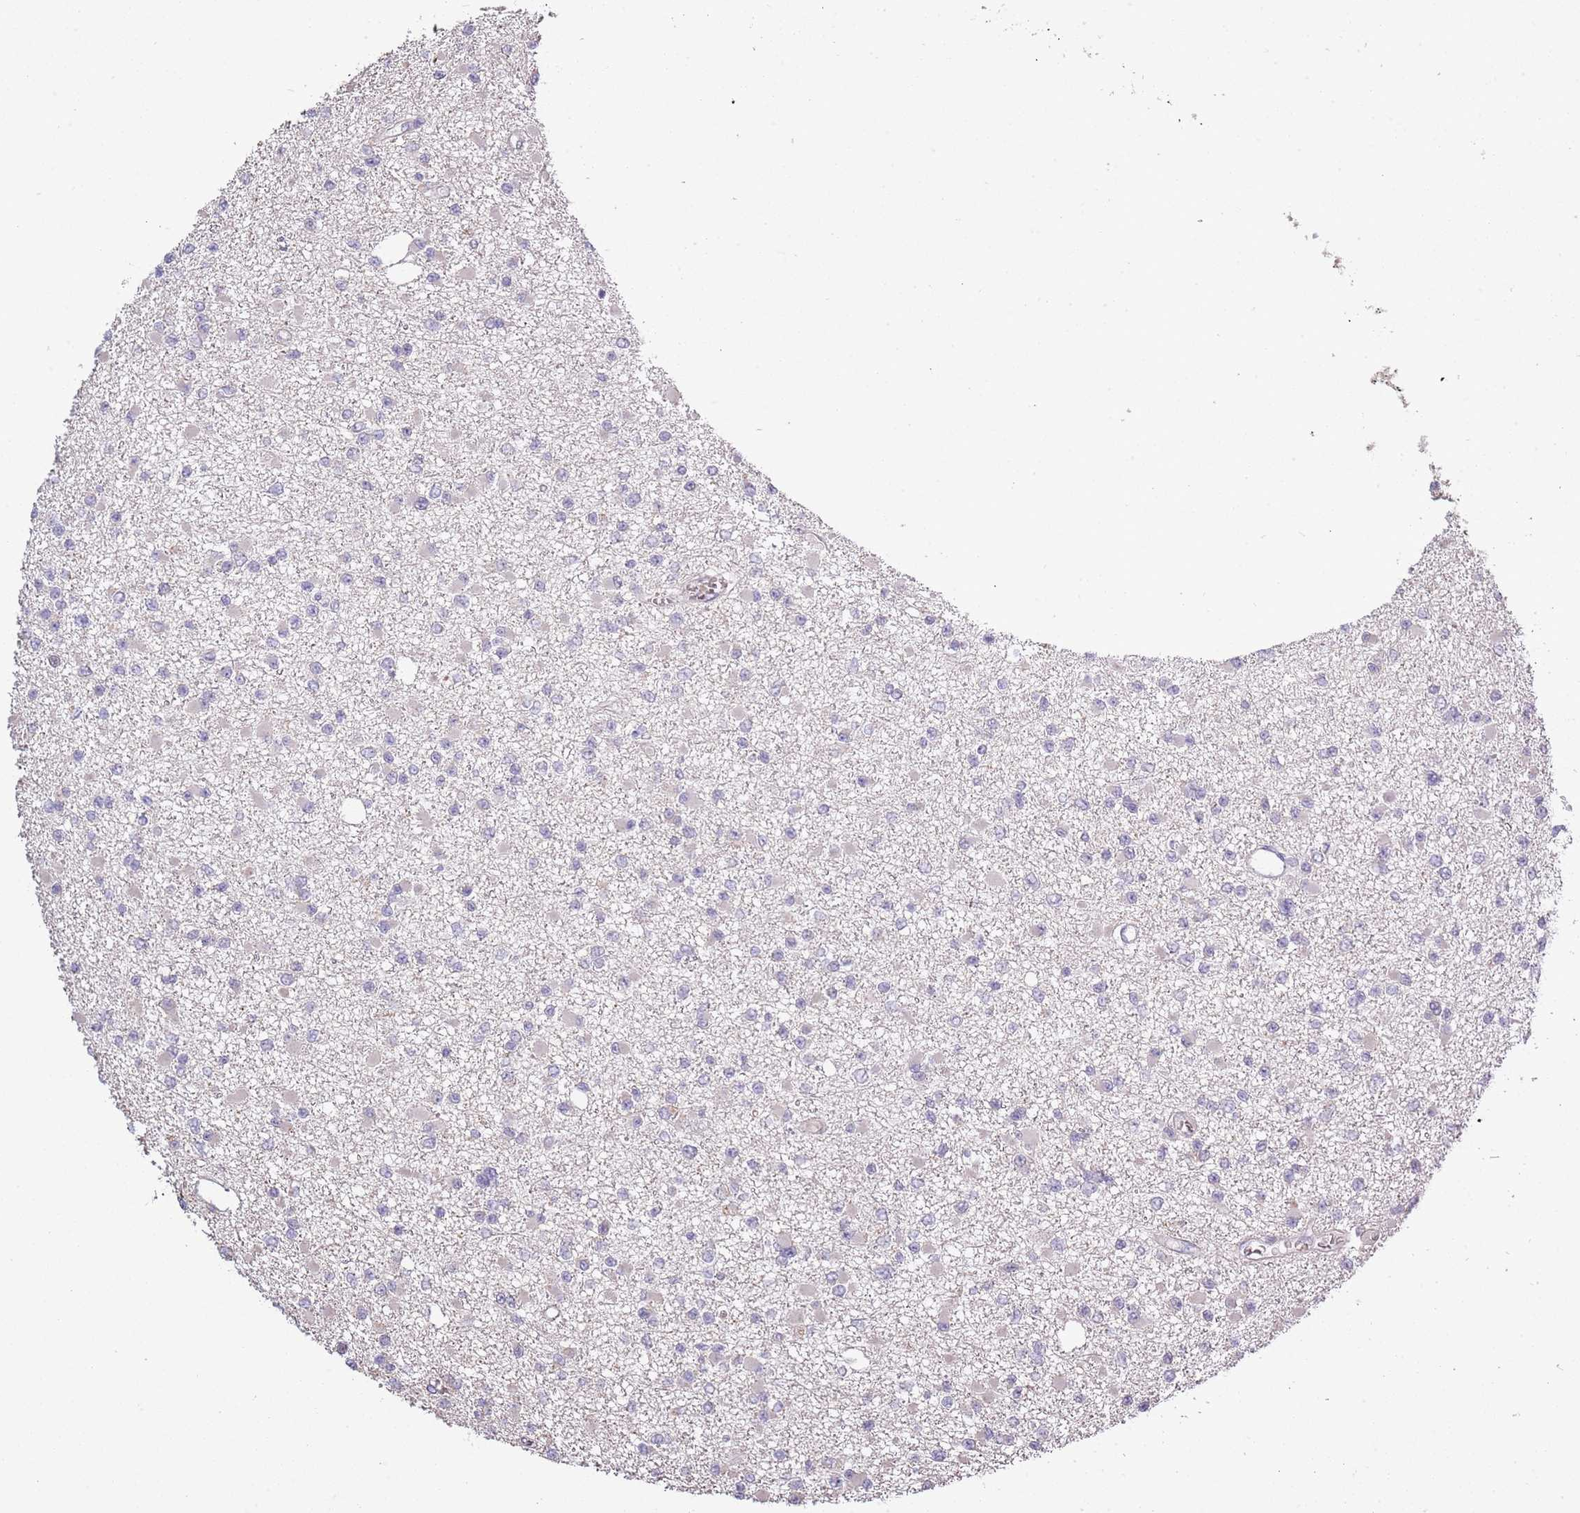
{"staining": {"intensity": "negative", "quantity": "none", "location": "none"}, "tissue": "glioma", "cell_type": "Tumor cells", "image_type": "cancer", "snomed": [{"axis": "morphology", "description": "Glioma, malignant, Low grade"}, {"axis": "topography", "description": "Brain"}], "caption": "The immunohistochemistry image has no significant positivity in tumor cells of malignant glioma (low-grade) tissue.", "gene": "P2RY13", "patient": {"sex": "female", "age": 22}}